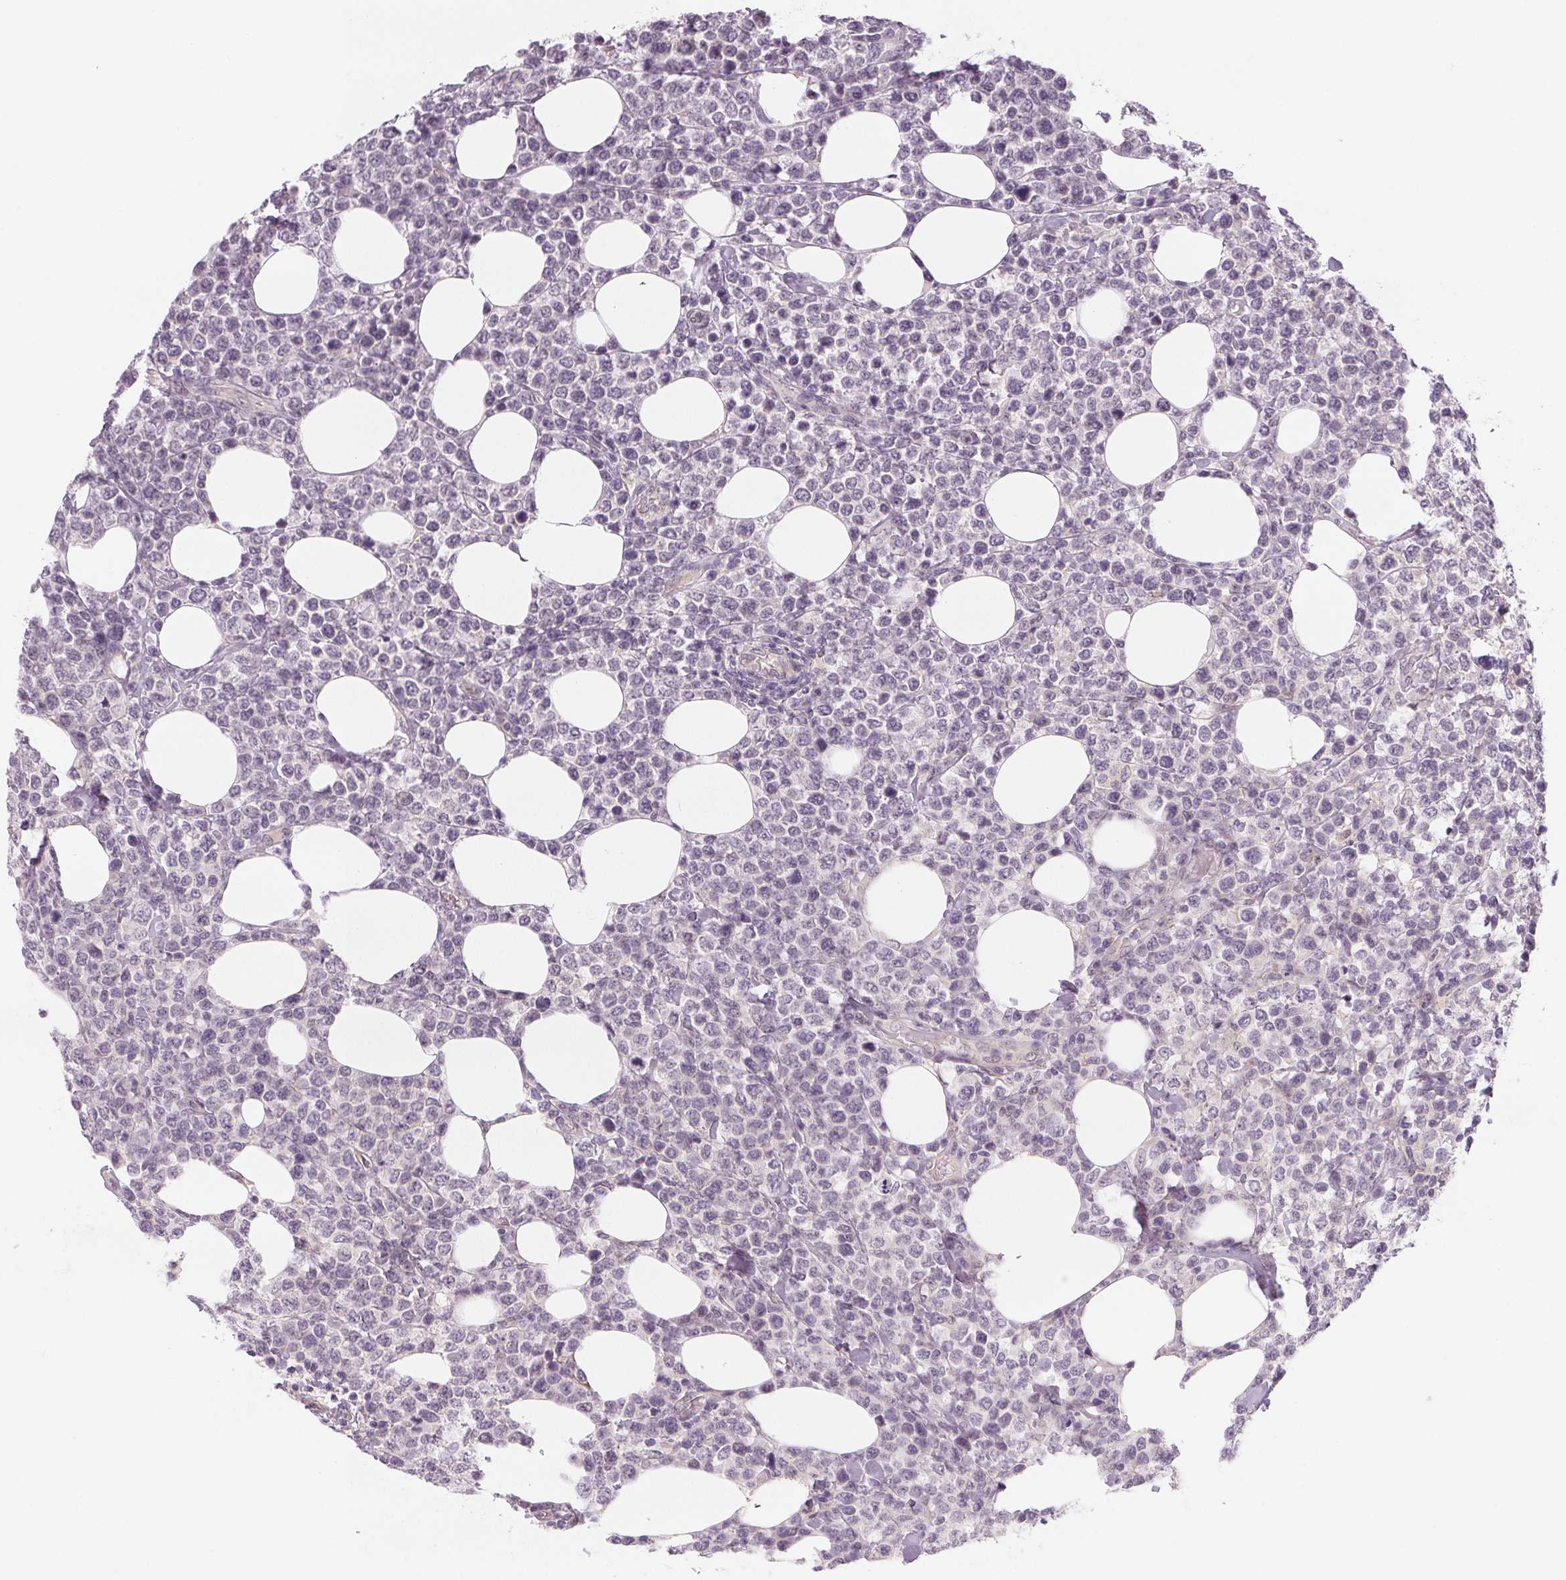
{"staining": {"intensity": "negative", "quantity": "none", "location": "none"}, "tissue": "lymphoma", "cell_type": "Tumor cells", "image_type": "cancer", "snomed": [{"axis": "morphology", "description": "Malignant lymphoma, non-Hodgkin's type, High grade"}, {"axis": "topography", "description": "Soft tissue"}], "caption": "Tumor cells are negative for brown protein staining in high-grade malignant lymphoma, non-Hodgkin's type.", "gene": "CFC1", "patient": {"sex": "female", "age": 56}}